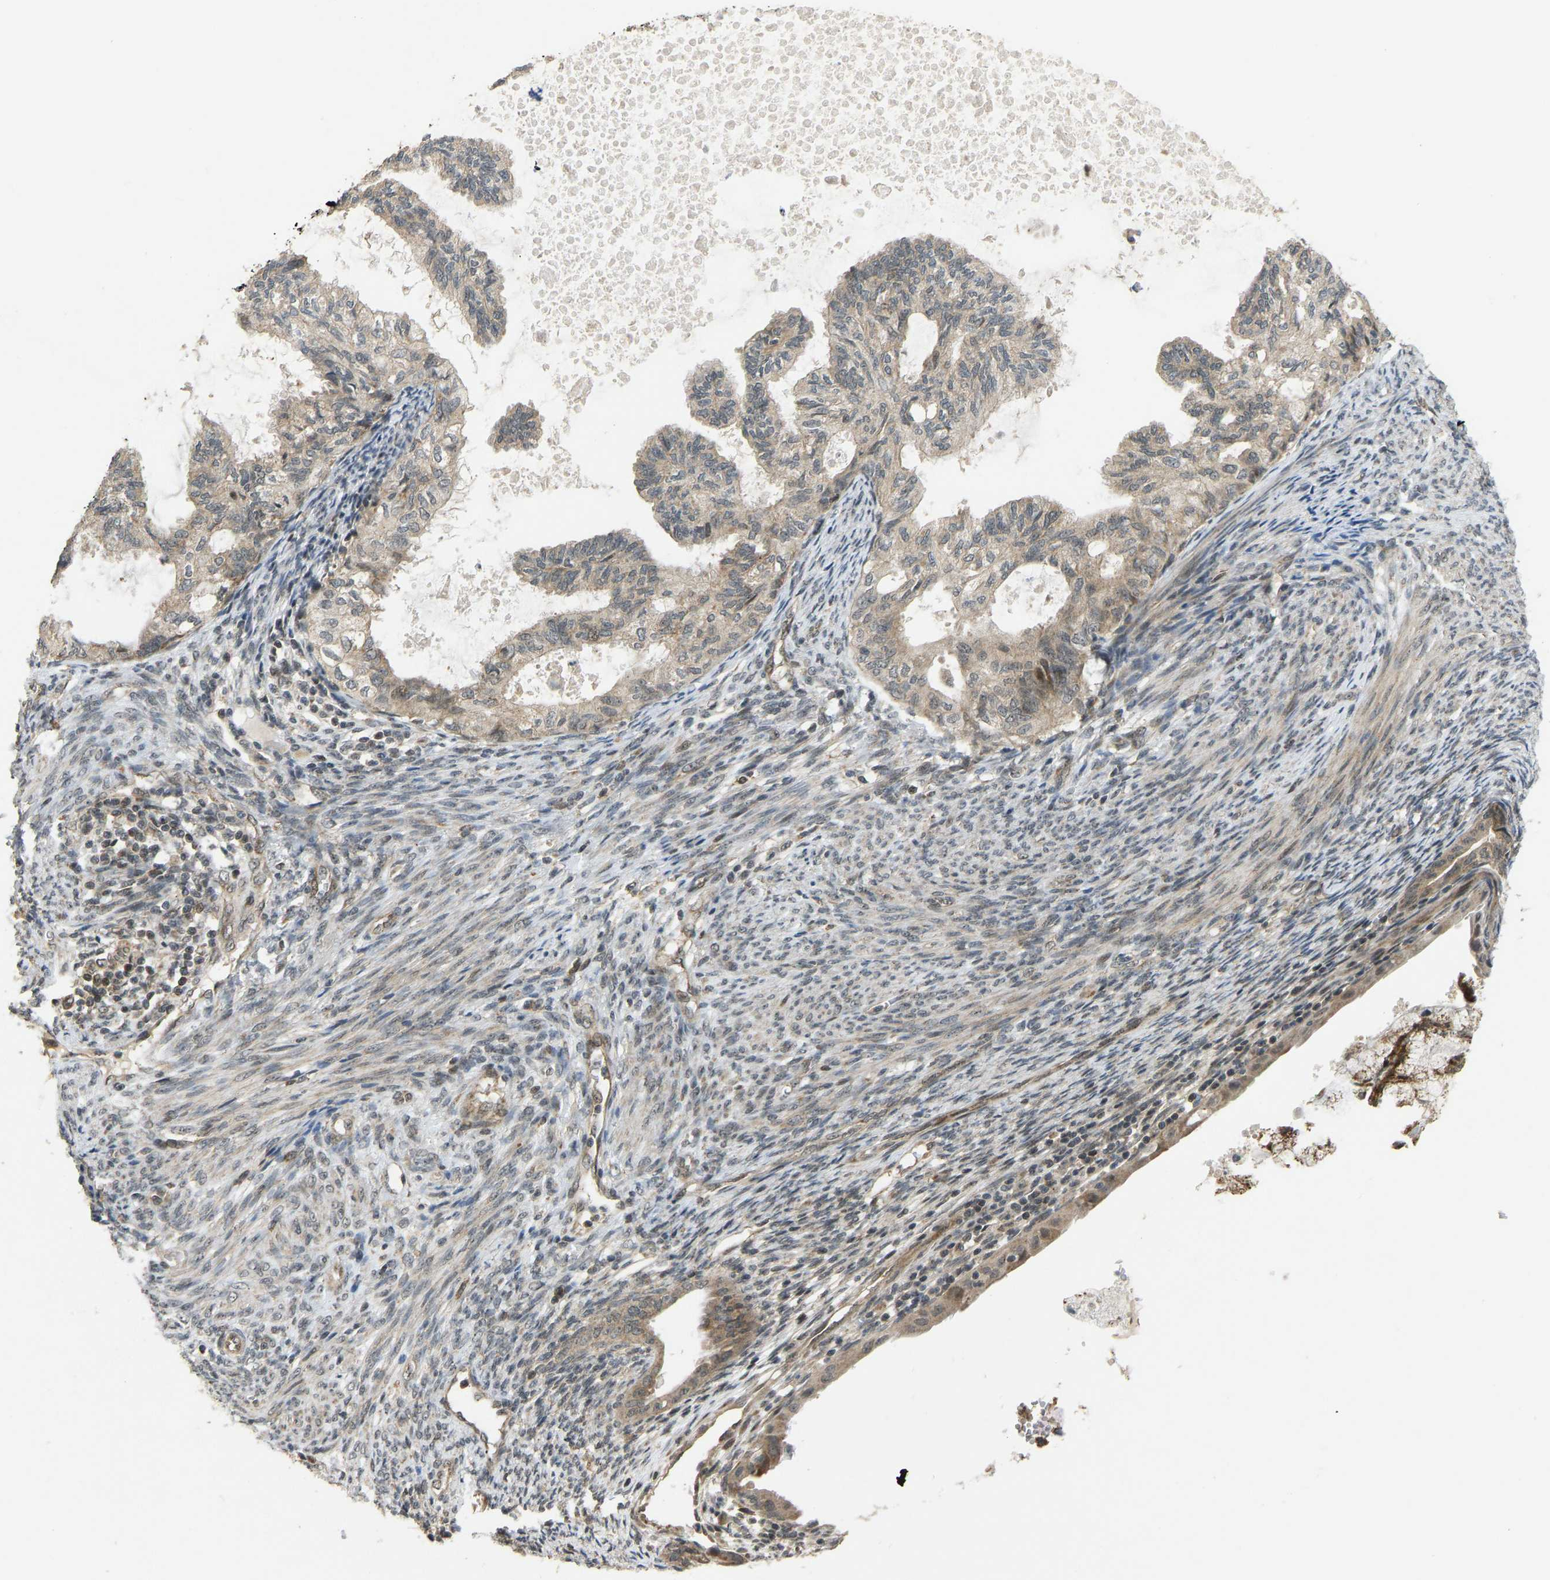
{"staining": {"intensity": "moderate", "quantity": ">75%", "location": "cytoplasmic/membranous"}, "tissue": "cervical cancer", "cell_type": "Tumor cells", "image_type": "cancer", "snomed": [{"axis": "morphology", "description": "Normal tissue, NOS"}, {"axis": "morphology", "description": "Adenocarcinoma, NOS"}, {"axis": "topography", "description": "Cervix"}, {"axis": "topography", "description": "Endometrium"}], "caption": "Immunohistochemical staining of cervical adenocarcinoma shows moderate cytoplasmic/membranous protein positivity in about >75% of tumor cells.", "gene": "ACADS", "patient": {"sex": "female", "age": 86}}